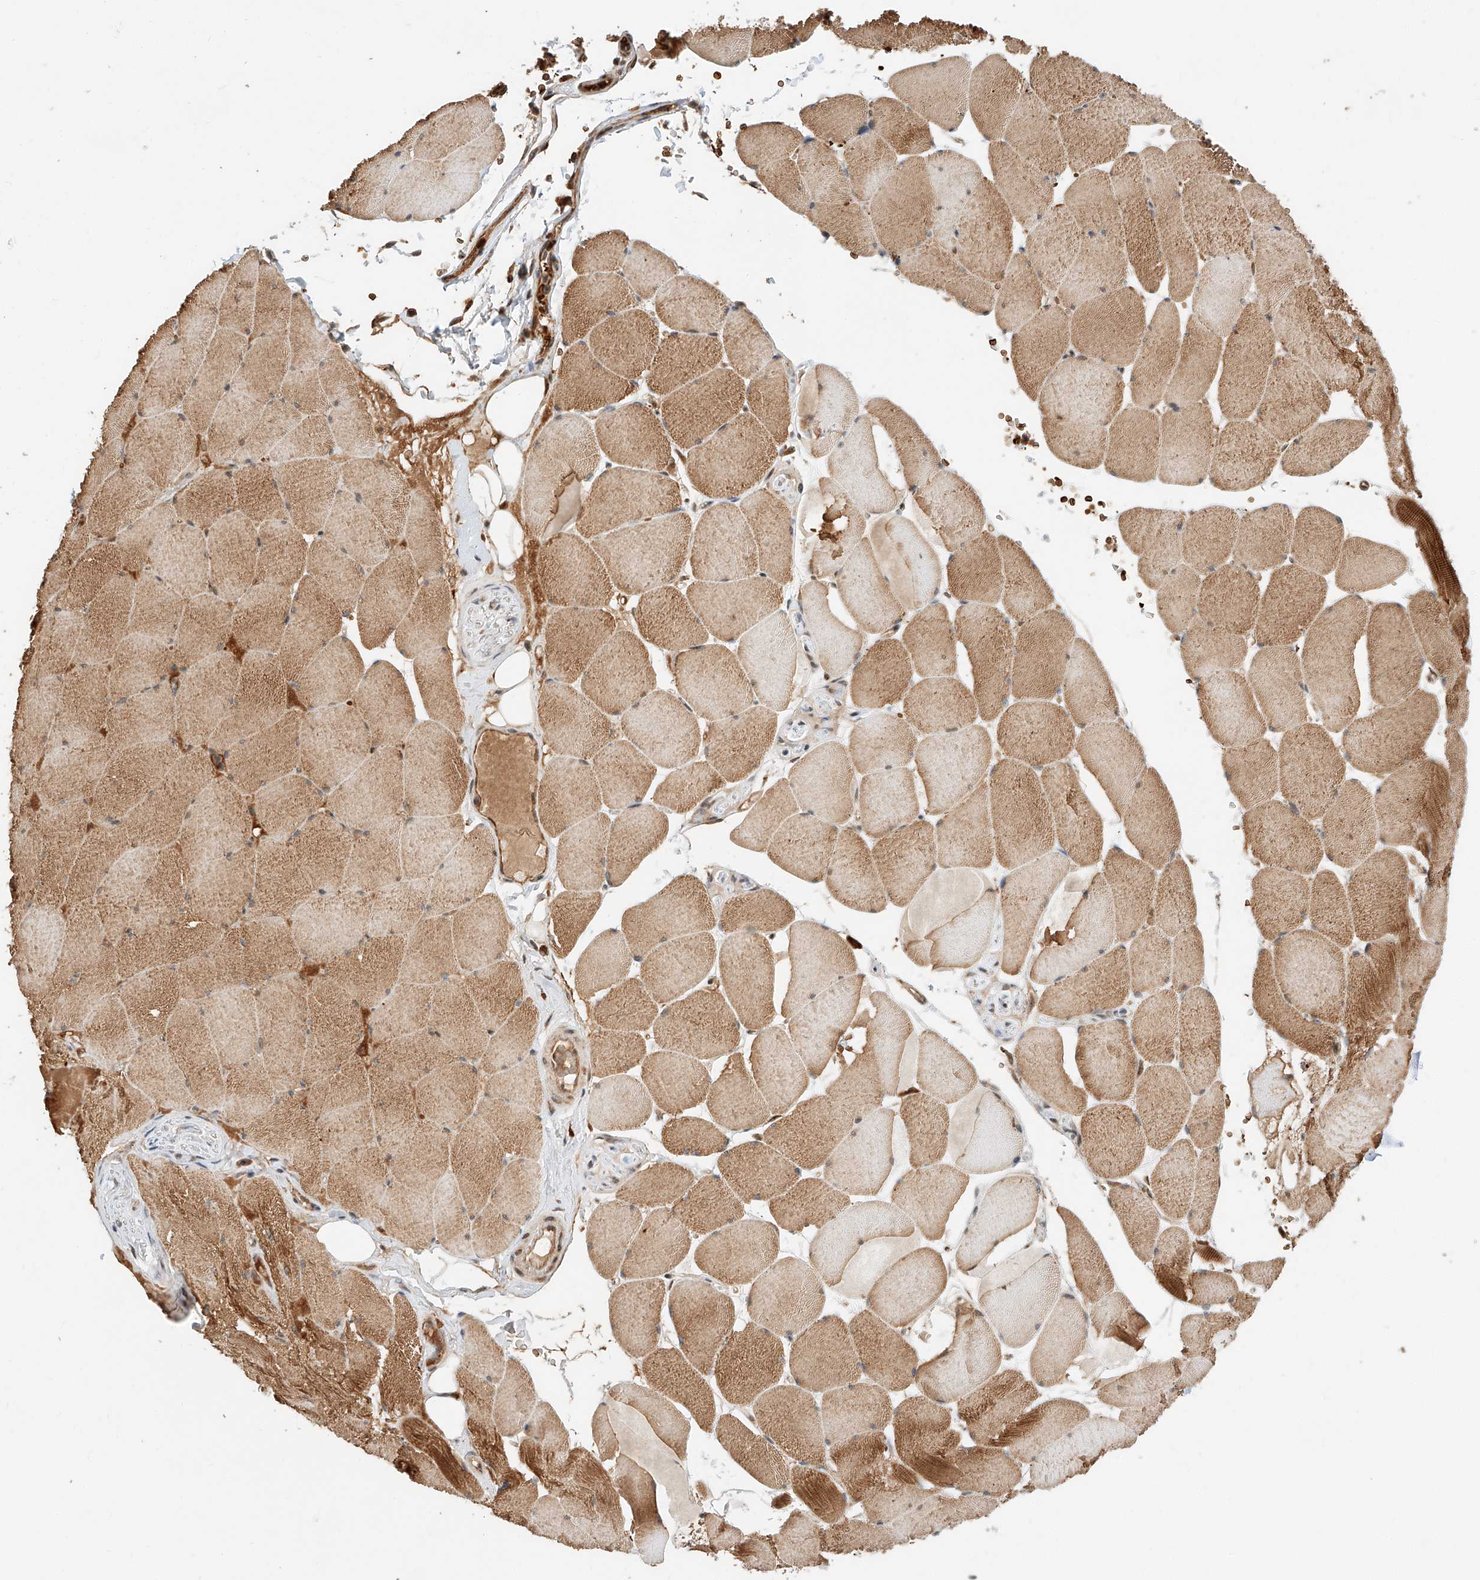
{"staining": {"intensity": "moderate", "quantity": ">75%", "location": "cytoplasmic/membranous"}, "tissue": "skeletal muscle", "cell_type": "Myocytes", "image_type": "normal", "snomed": [{"axis": "morphology", "description": "Normal tissue, NOS"}, {"axis": "topography", "description": "Skeletal muscle"}, {"axis": "topography", "description": "Head-Neck"}], "caption": "This photomicrograph displays IHC staining of benign human skeletal muscle, with medium moderate cytoplasmic/membranous staining in approximately >75% of myocytes.", "gene": "THTPA", "patient": {"sex": "male", "age": 66}}